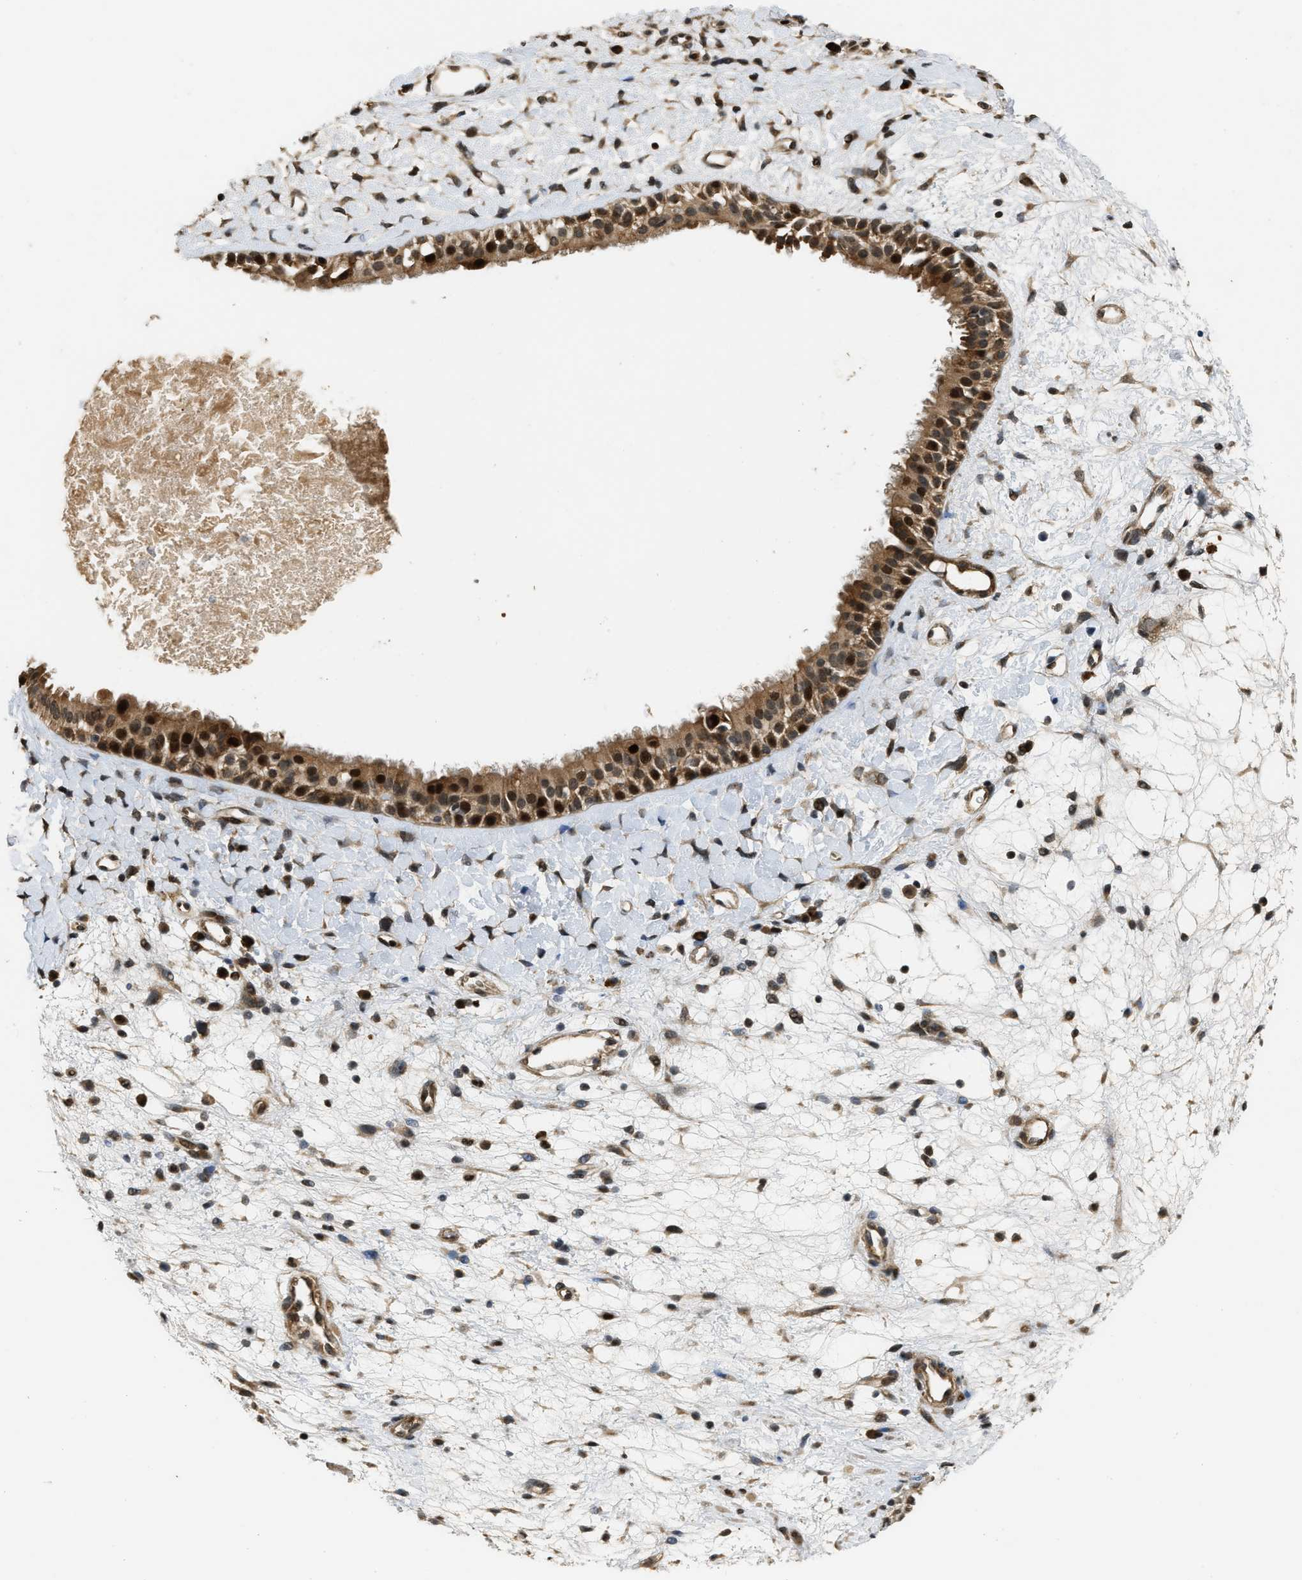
{"staining": {"intensity": "strong", "quantity": ">75%", "location": "cytoplasmic/membranous,nuclear"}, "tissue": "nasopharynx", "cell_type": "Respiratory epithelial cells", "image_type": "normal", "snomed": [{"axis": "morphology", "description": "Normal tissue, NOS"}, {"axis": "topography", "description": "Nasopharynx"}], "caption": "Immunohistochemistry staining of unremarkable nasopharynx, which exhibits high levels of strong cytoplasmic/membranous,nuclear positivity in about >75% of respiratory epithelial cells indicating strong cytoplasmic/membranous,nuclear protein expression. The staining was performed using DAB (3,3'-diaminobenzidine) (brown) for protein detection and nuclei were counterstained in hematoxylin (blue).", "gene": "SERTAD2", "patient": {"sex": "male", "age": 22}}